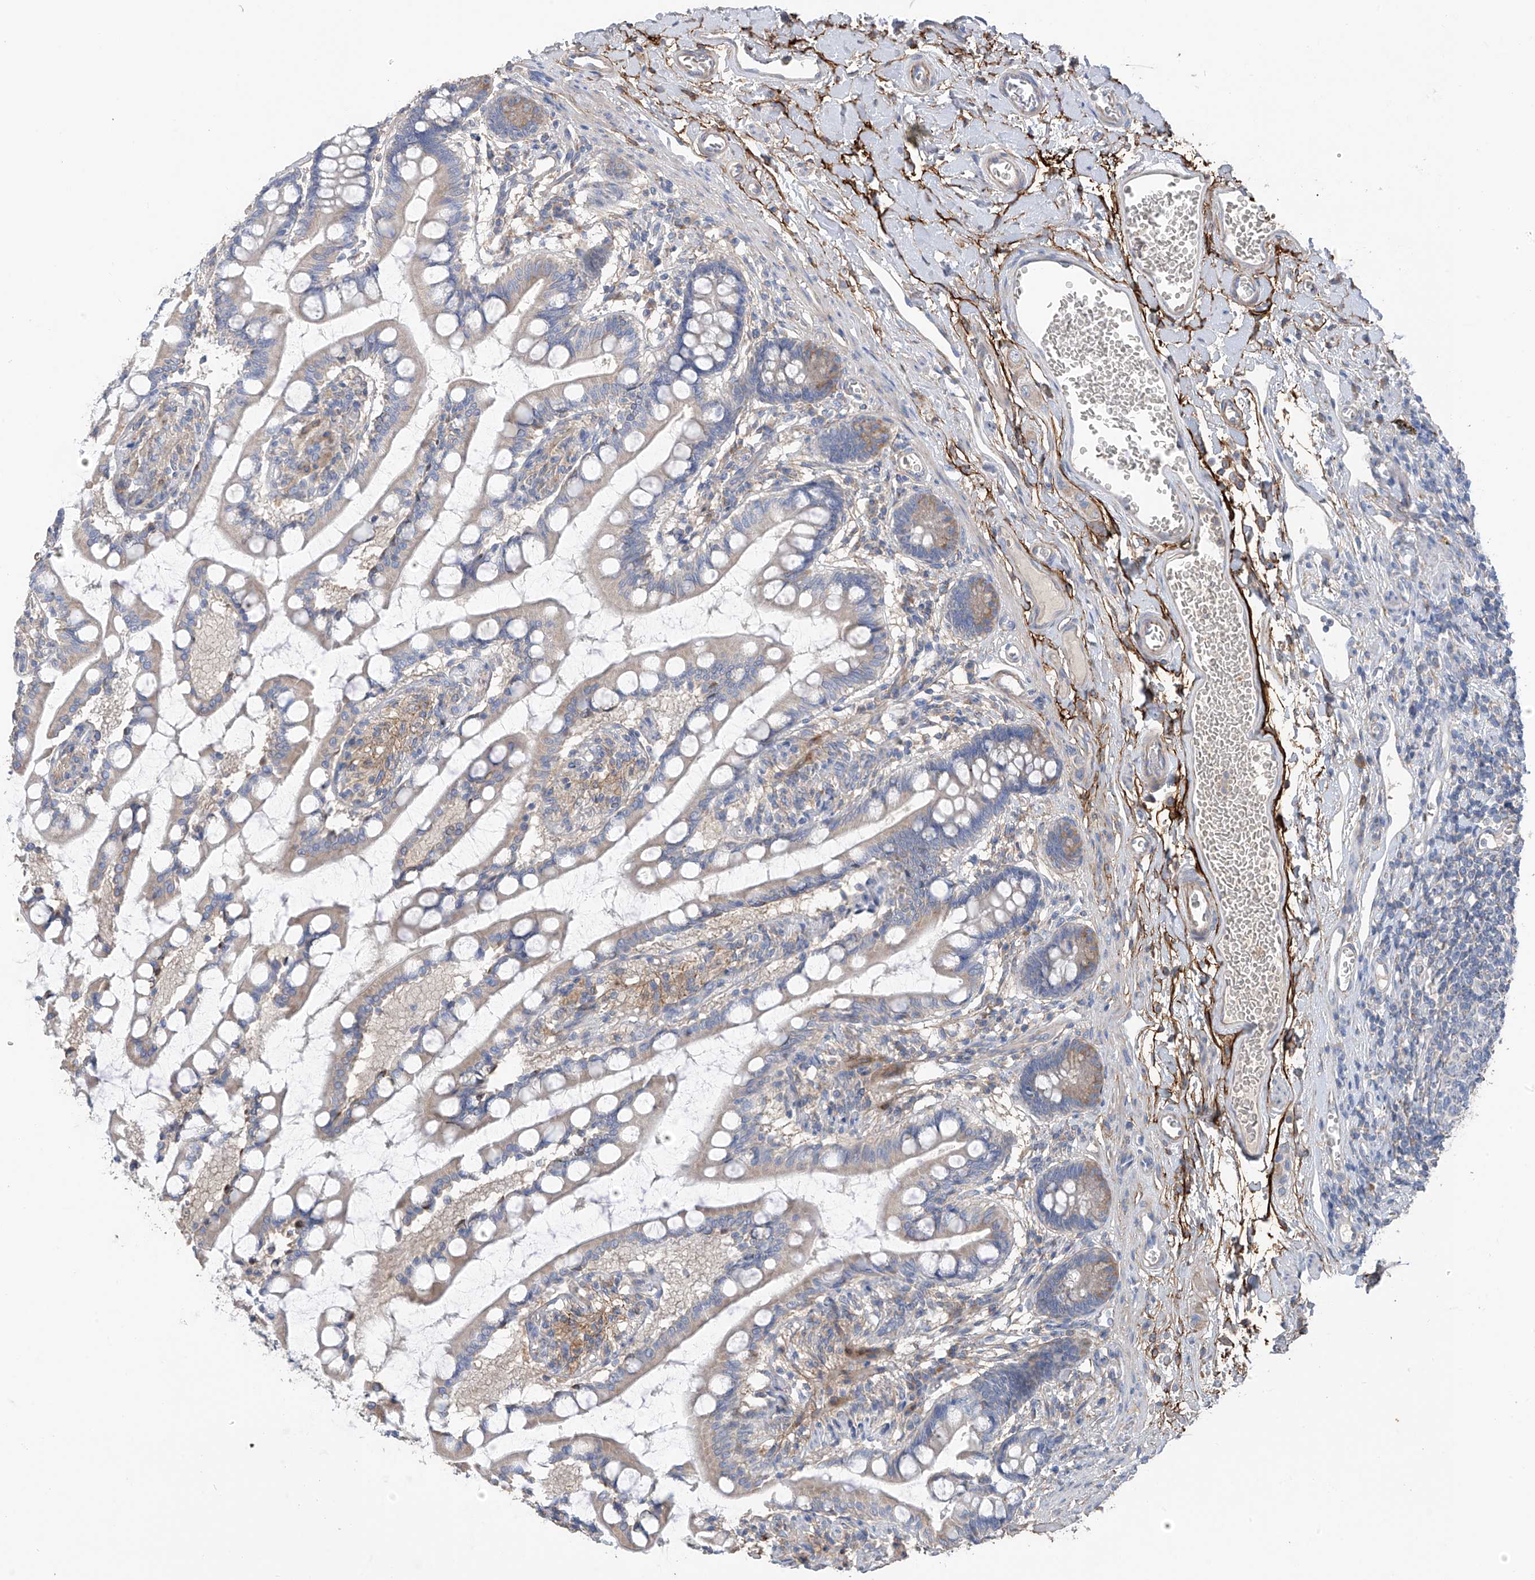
{"staining": {"intensity": "negative", "quantity": "none", "location": "none"}, "tissue": "small intestine", "cell_type": "Glandular cells", "image_type": "normal", "snomed": [{"axis": "morphology", "description": "Normal tissue, NOS"}, {"axis": "topography", "description": "Small intestine"}], "caption": "DAB immunohistochemical staining of unremarkable human small intestine shows no significant positivity in glandular cells.", "gene": "GALNTL6", "patient": {"sex": "male", "age": 52}}